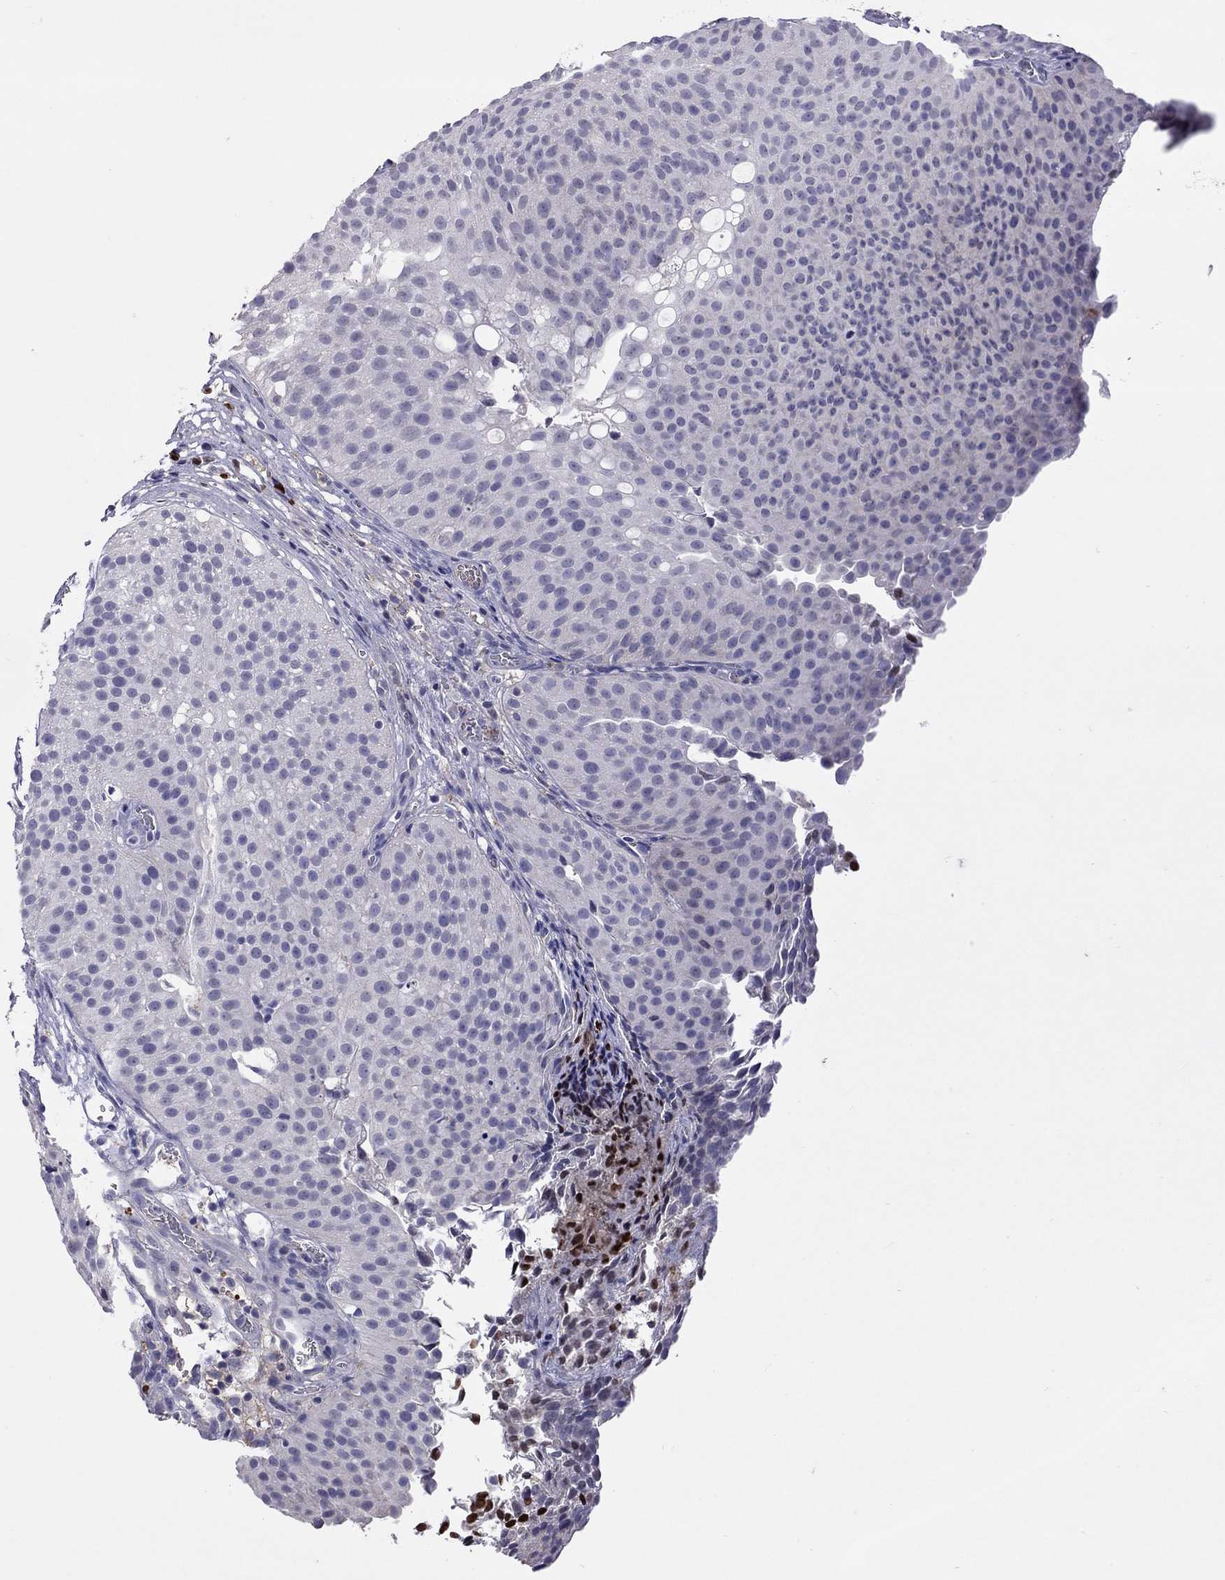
{"staining": {"intensity": "negative", "quantity": "none", "location": "none"}, "tissue": "urothelial cancer", "cell_type": "Tumor cells", "image_type": "cancer", "snomed": [{"axis": "morphology", "description": "Urothelial carcinoma, Low grade"}, {"axis": "topography", "description": "Urinary bladder"}], "caption": "Urothelial cancer stained for a protein using immunohistochemistry (IHC) exhibits no positivity tumor cells.", "gene": "SERPINA3", "patient": {"sex": "male", "age": 80}}